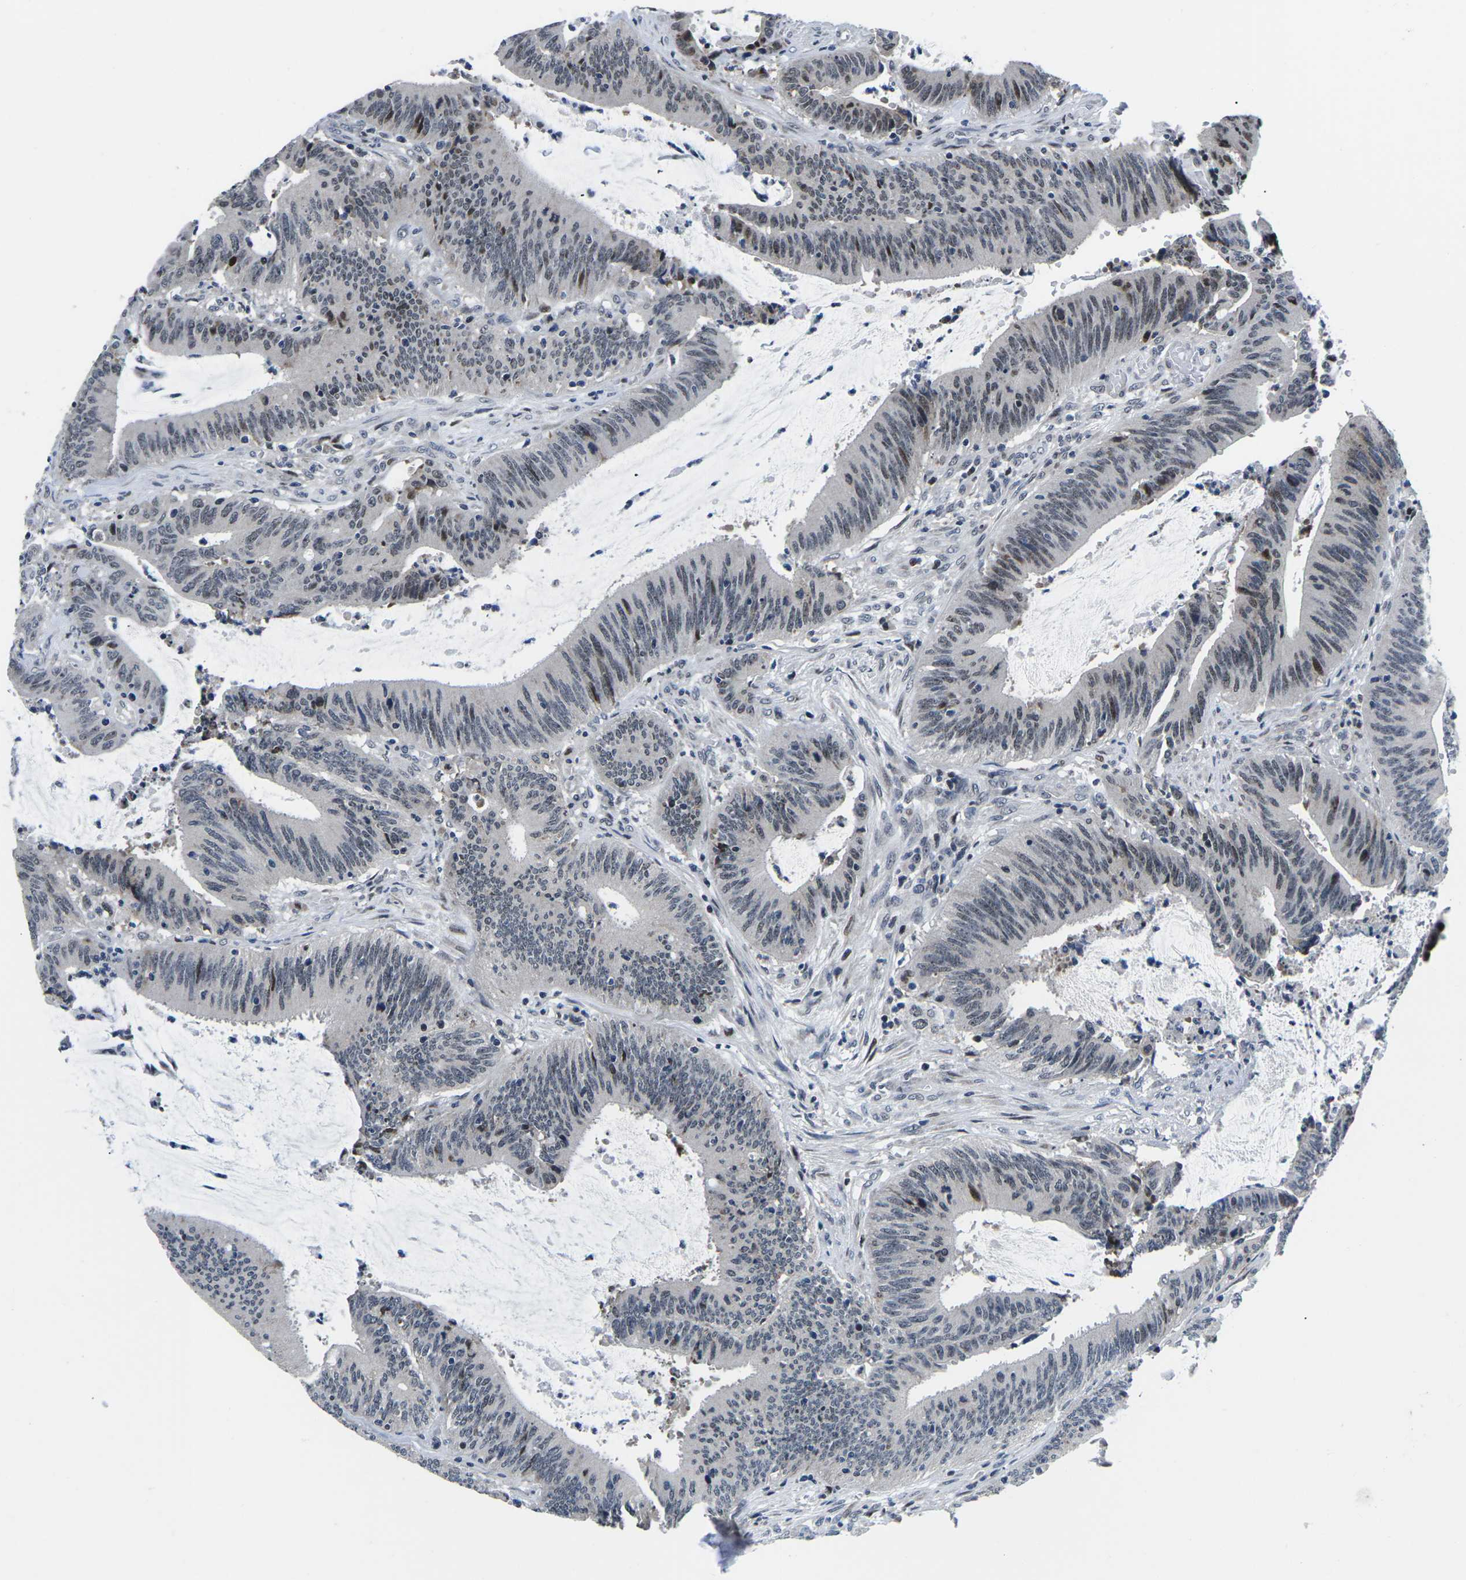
{"staining": {"intensity": "moderate", "quantity": "<25%", "location": "nuclear"}, "tissue": "colorectal cancer", "cell_type": "Tumor cells", "image_type": "cancer", "snomed": [{"axis": "morphology", "description": "Normal tissue, NOS"}, {"axis": "morphology", "description": "Adenocarcinoma, NOS"}, {"axis": "topography", "description": "Rectum"}], "caption": "Immunohistochemical staining of colorectal adenocarcinoma reveals moderate nuclear protein expression in about <25% of tumor cells. (DAB = brown stain, brightfield microscopy at high magnification).", "gene": "CDC73", "patient": {"sex": "female", "age": 66}}